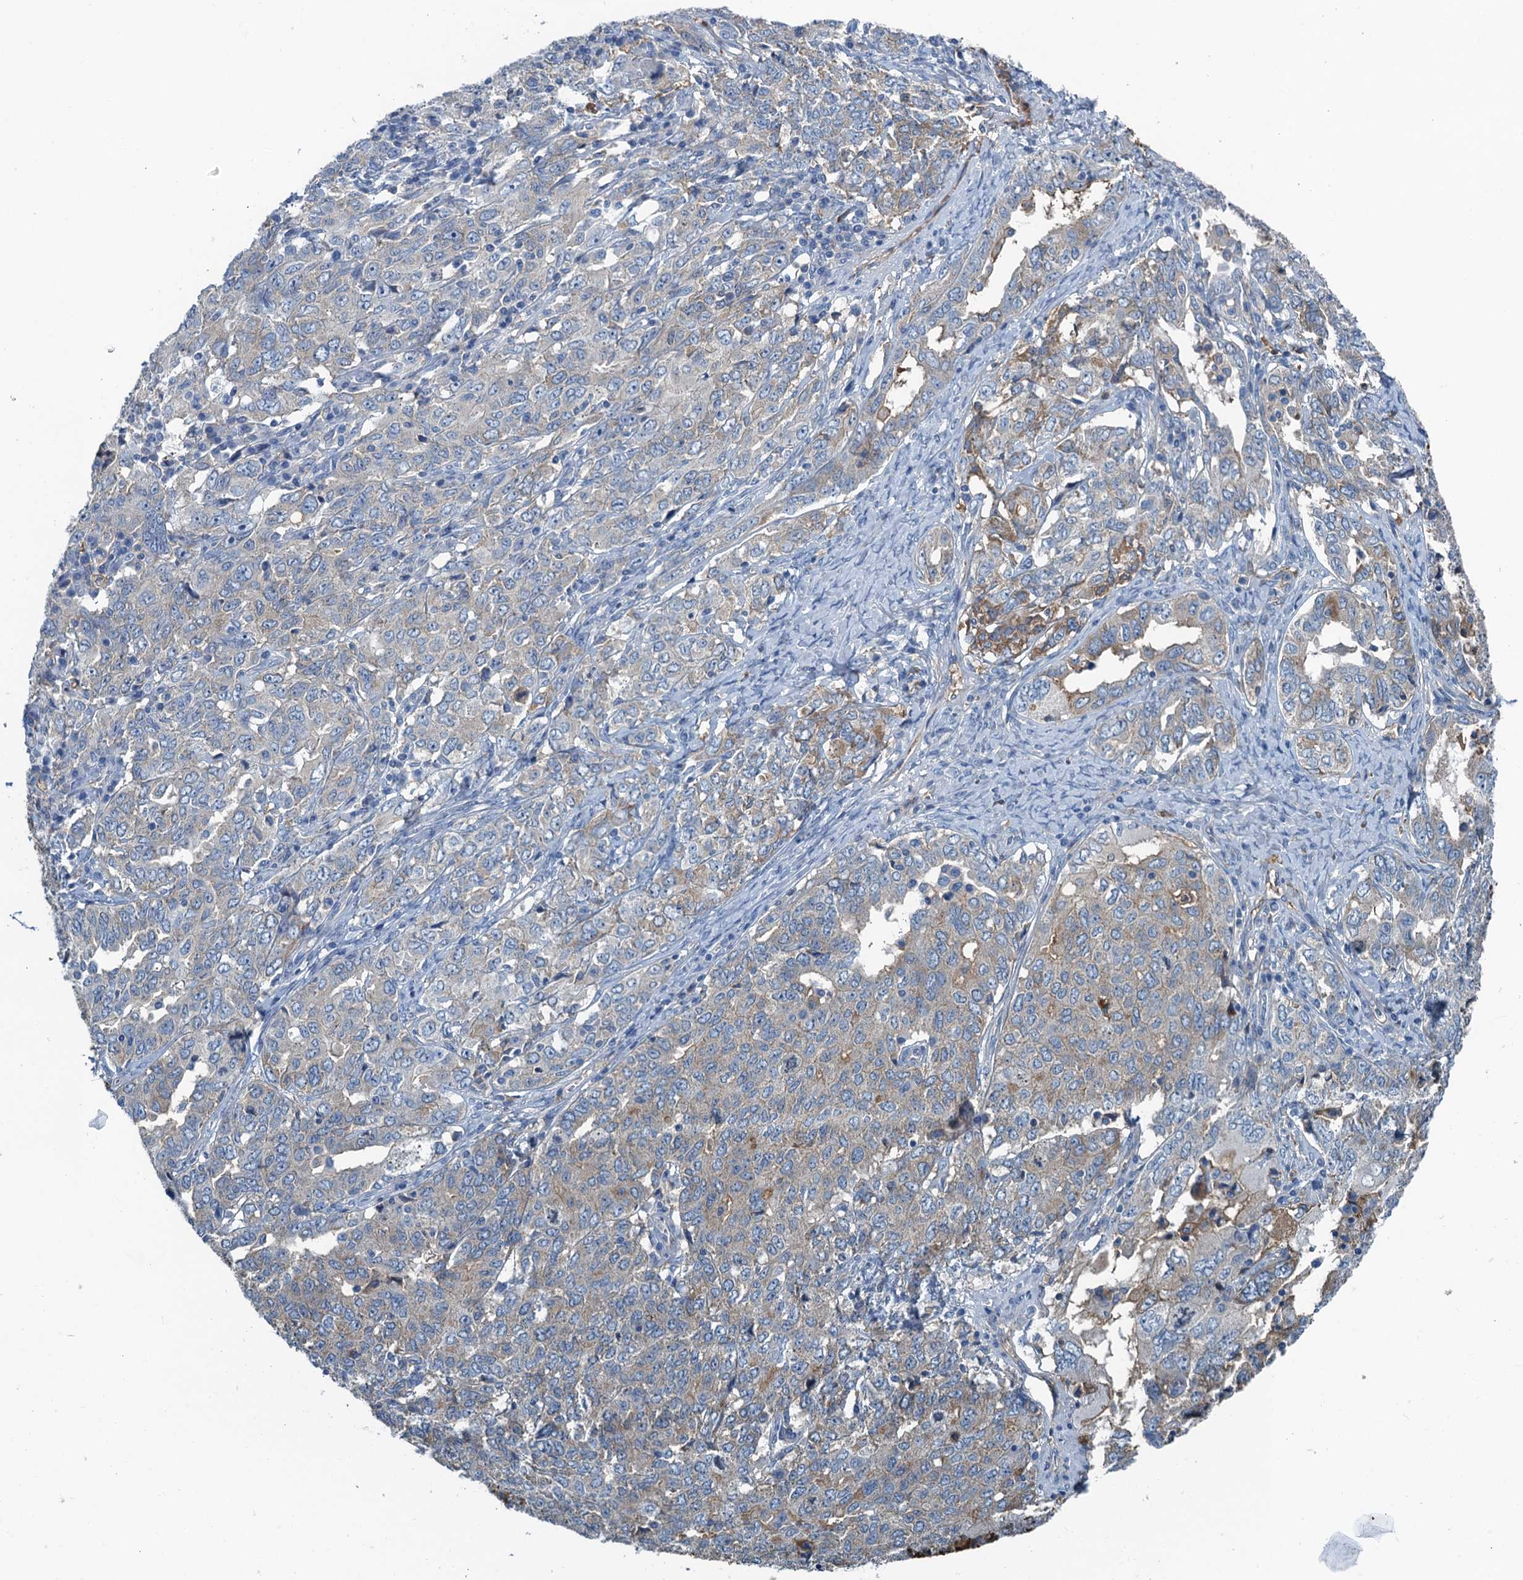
{"staining": {"intensity": "weak", "quantity": "<25%", "location": "cytoplasmic/membranous"}, "tissue": "ovarian cancer", "cell_type": "Tumor cells", "image_type": "cancer", "snomed": [{"axis": "morphology", "description": "Carcinoma, endometroid"}, {"axis": "topography", "description": "Ovary"}], "caption": "The micrograph shows no staining of tumor cells in ovarian cancer. Nuclei are stained in blue.", "gene": "LSM14B", "patient": {"sex": "female", "age": 62}}